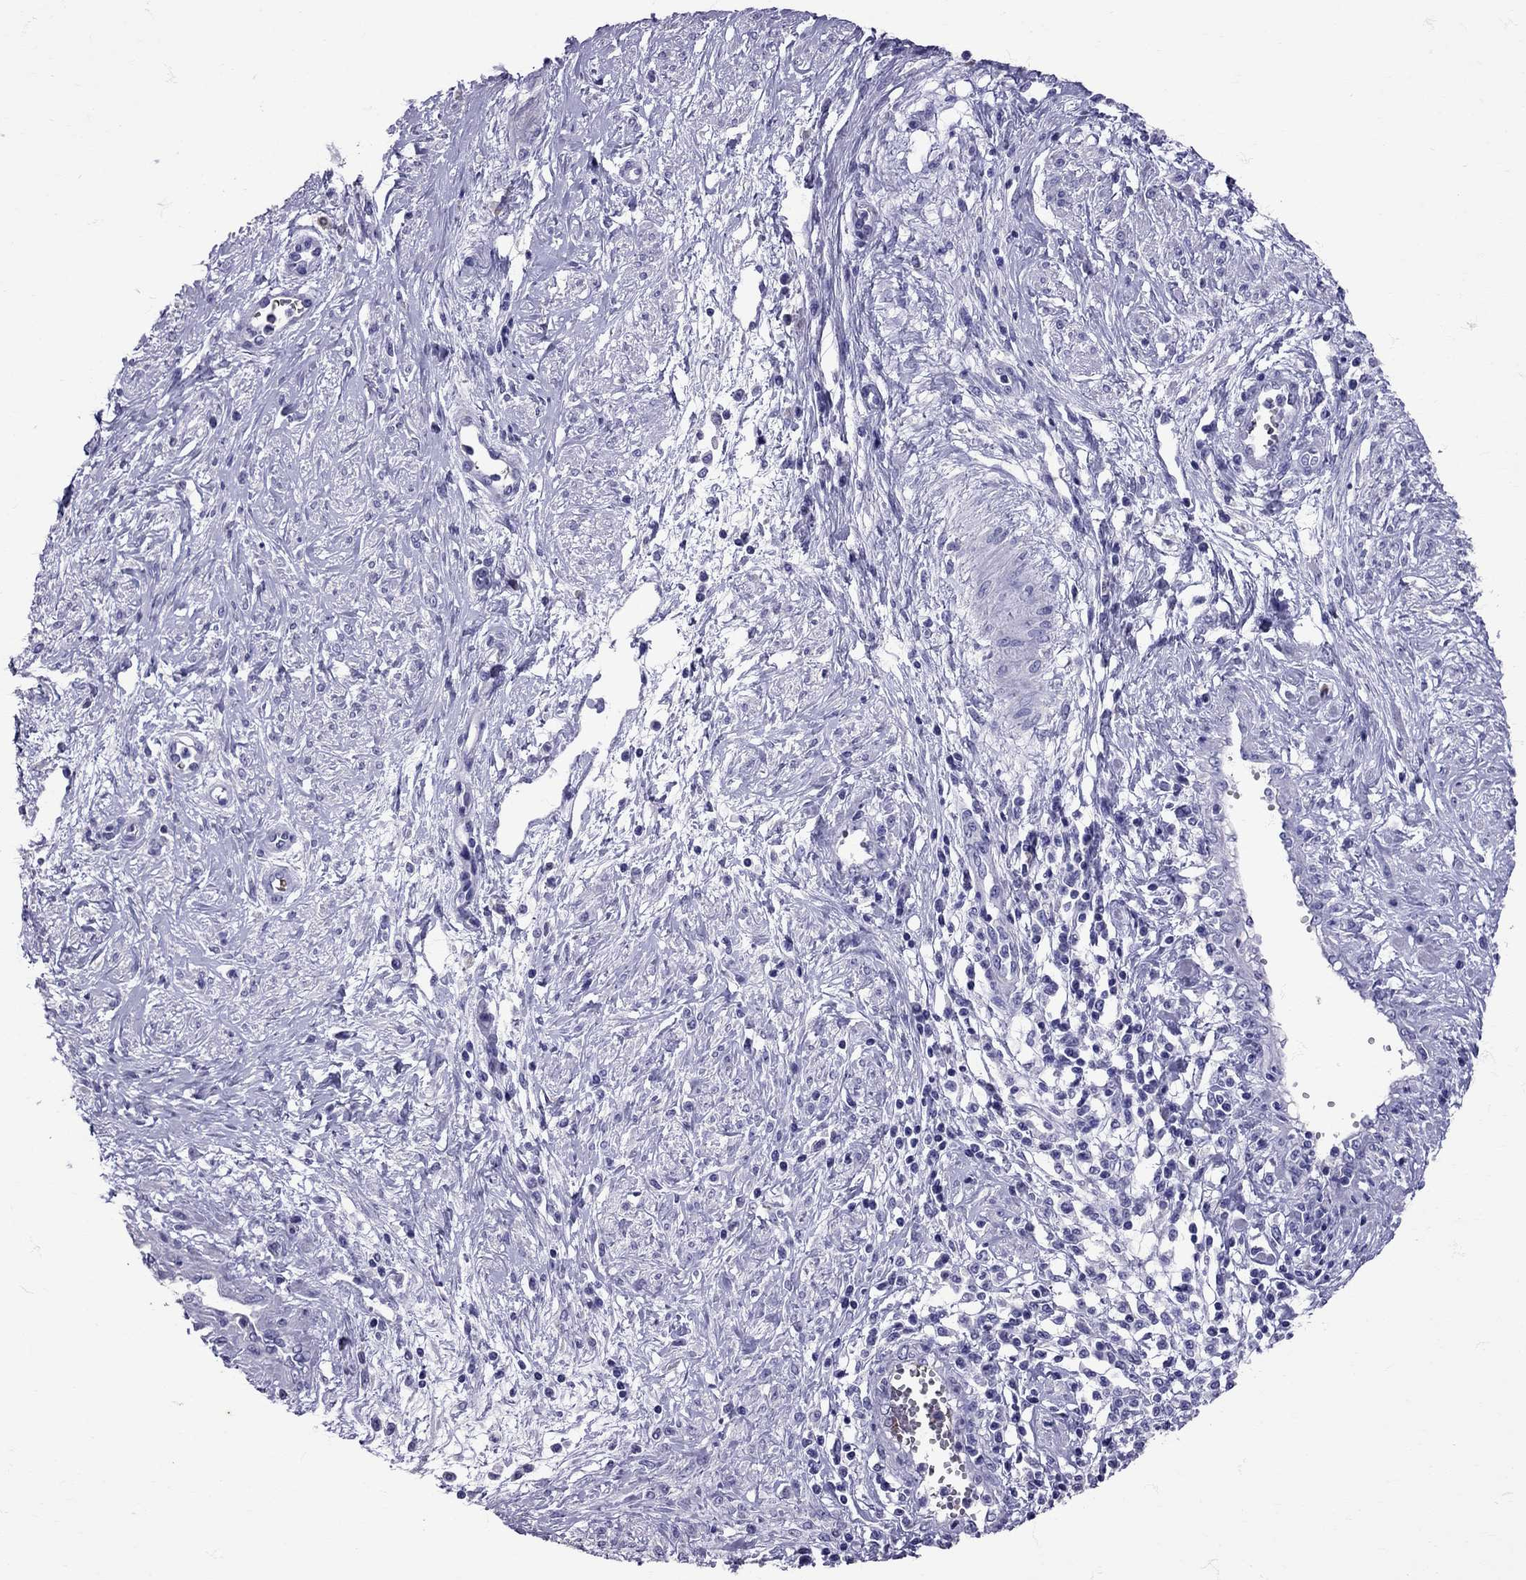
{"staining": {"intensity": "negative", "quantity": "none", "location": "none"}, "tissue": "cervical cancer", "cell_type": "Tumor cells", "image_type": "cancer", "snomed": [{"axis": "morphology", "description": "Squamous cell carcinoma, NOS"}, {"axis": "topography", "description": "Cervix"}], "caption": "The immunohistochemistry photomicrograph has no significant expression in tumor cells of cervical squamous cell carcinoma tissue.", "gene": "TBR1", "patient": {"sex": "female", "age": 34}}